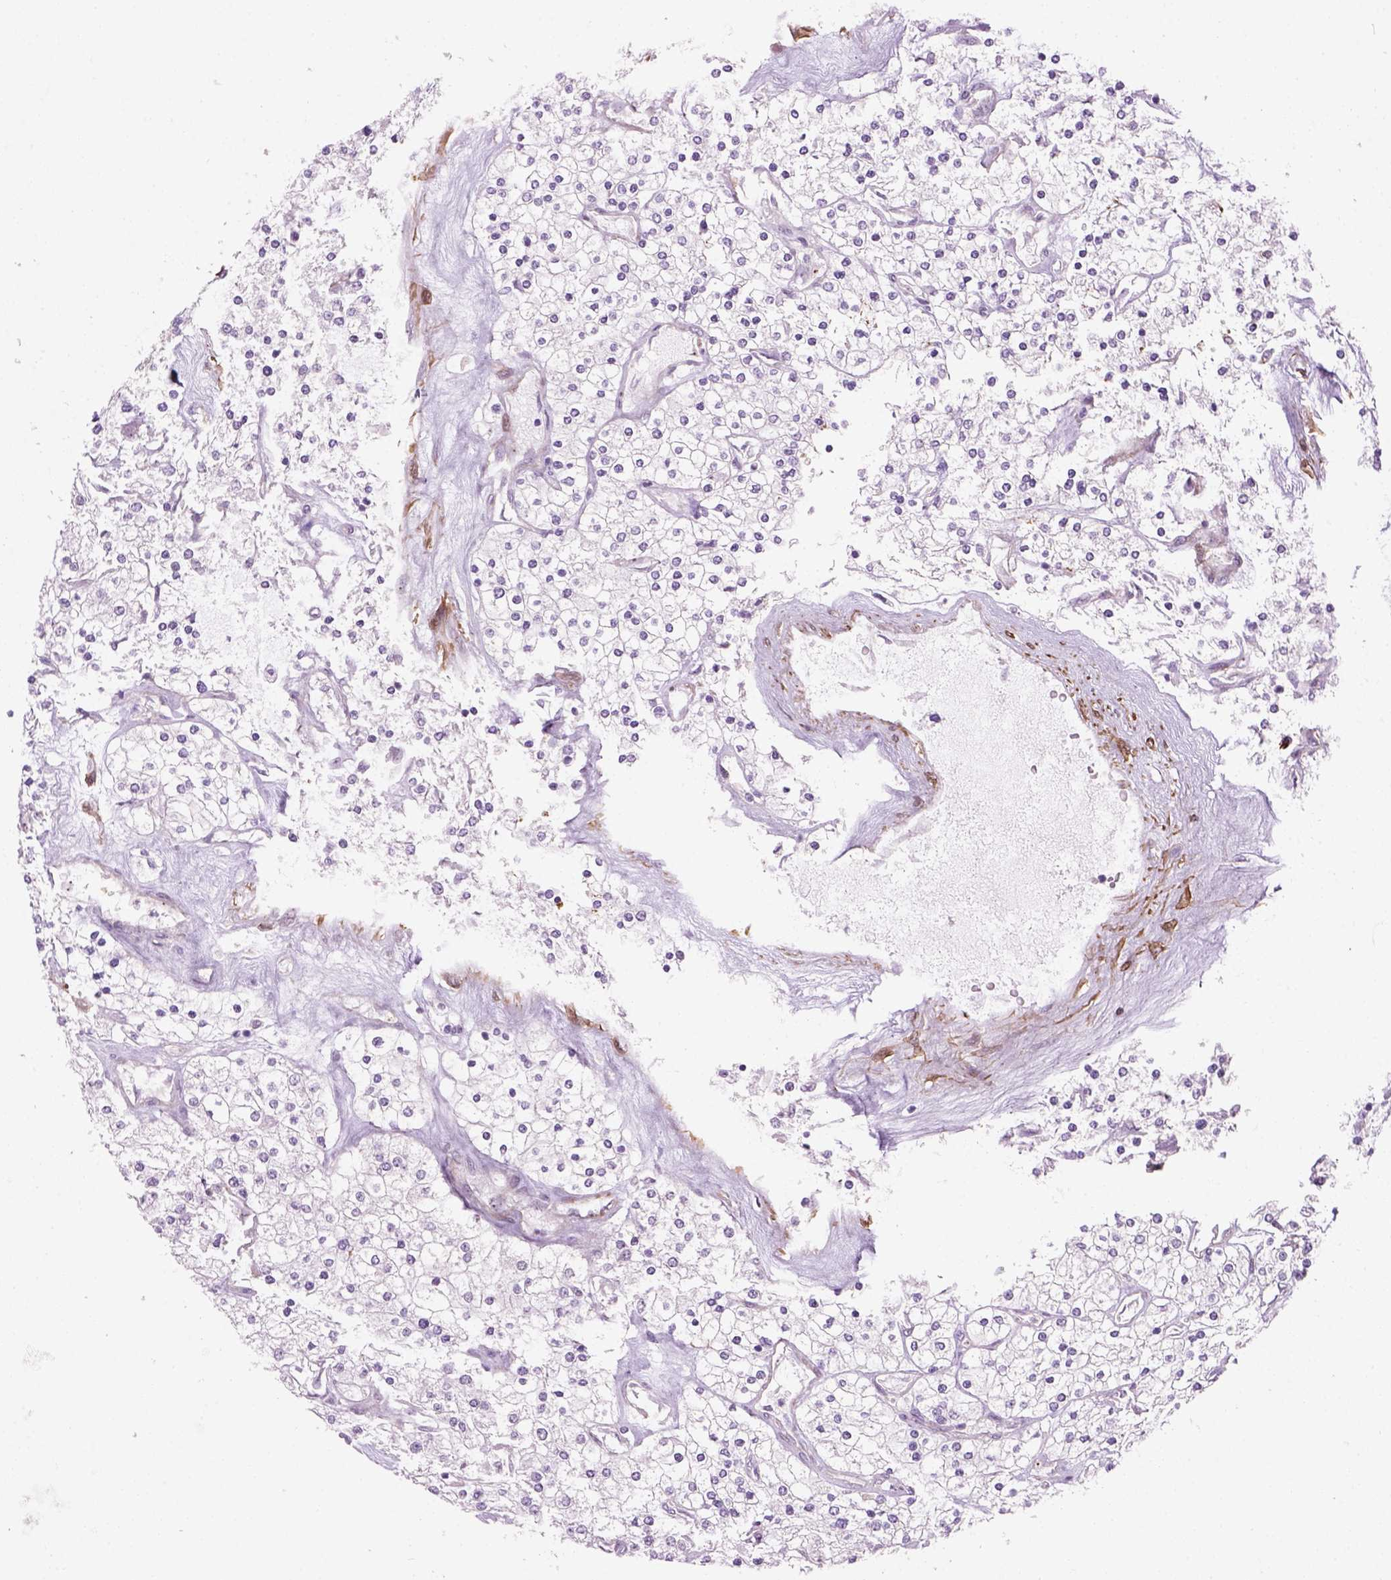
{"staining": {"intensity": "negative", "quantity": "none", "location": "none"}, "tissue": "renal cancer", "cell_type": "Tumor cells", "image_type": "cancer", "snomed": [{"axis": "morphology", "description": "Adenocarcinoma, NOS"}, {"axis": "topography", "description": "Kidney"}], "caption": "Protein analysis of renal adenocarcinoma exhibits no significant expression in tumor cells.", "gene": "RRS1", "patient": {"sex": "male", "age": 80}}